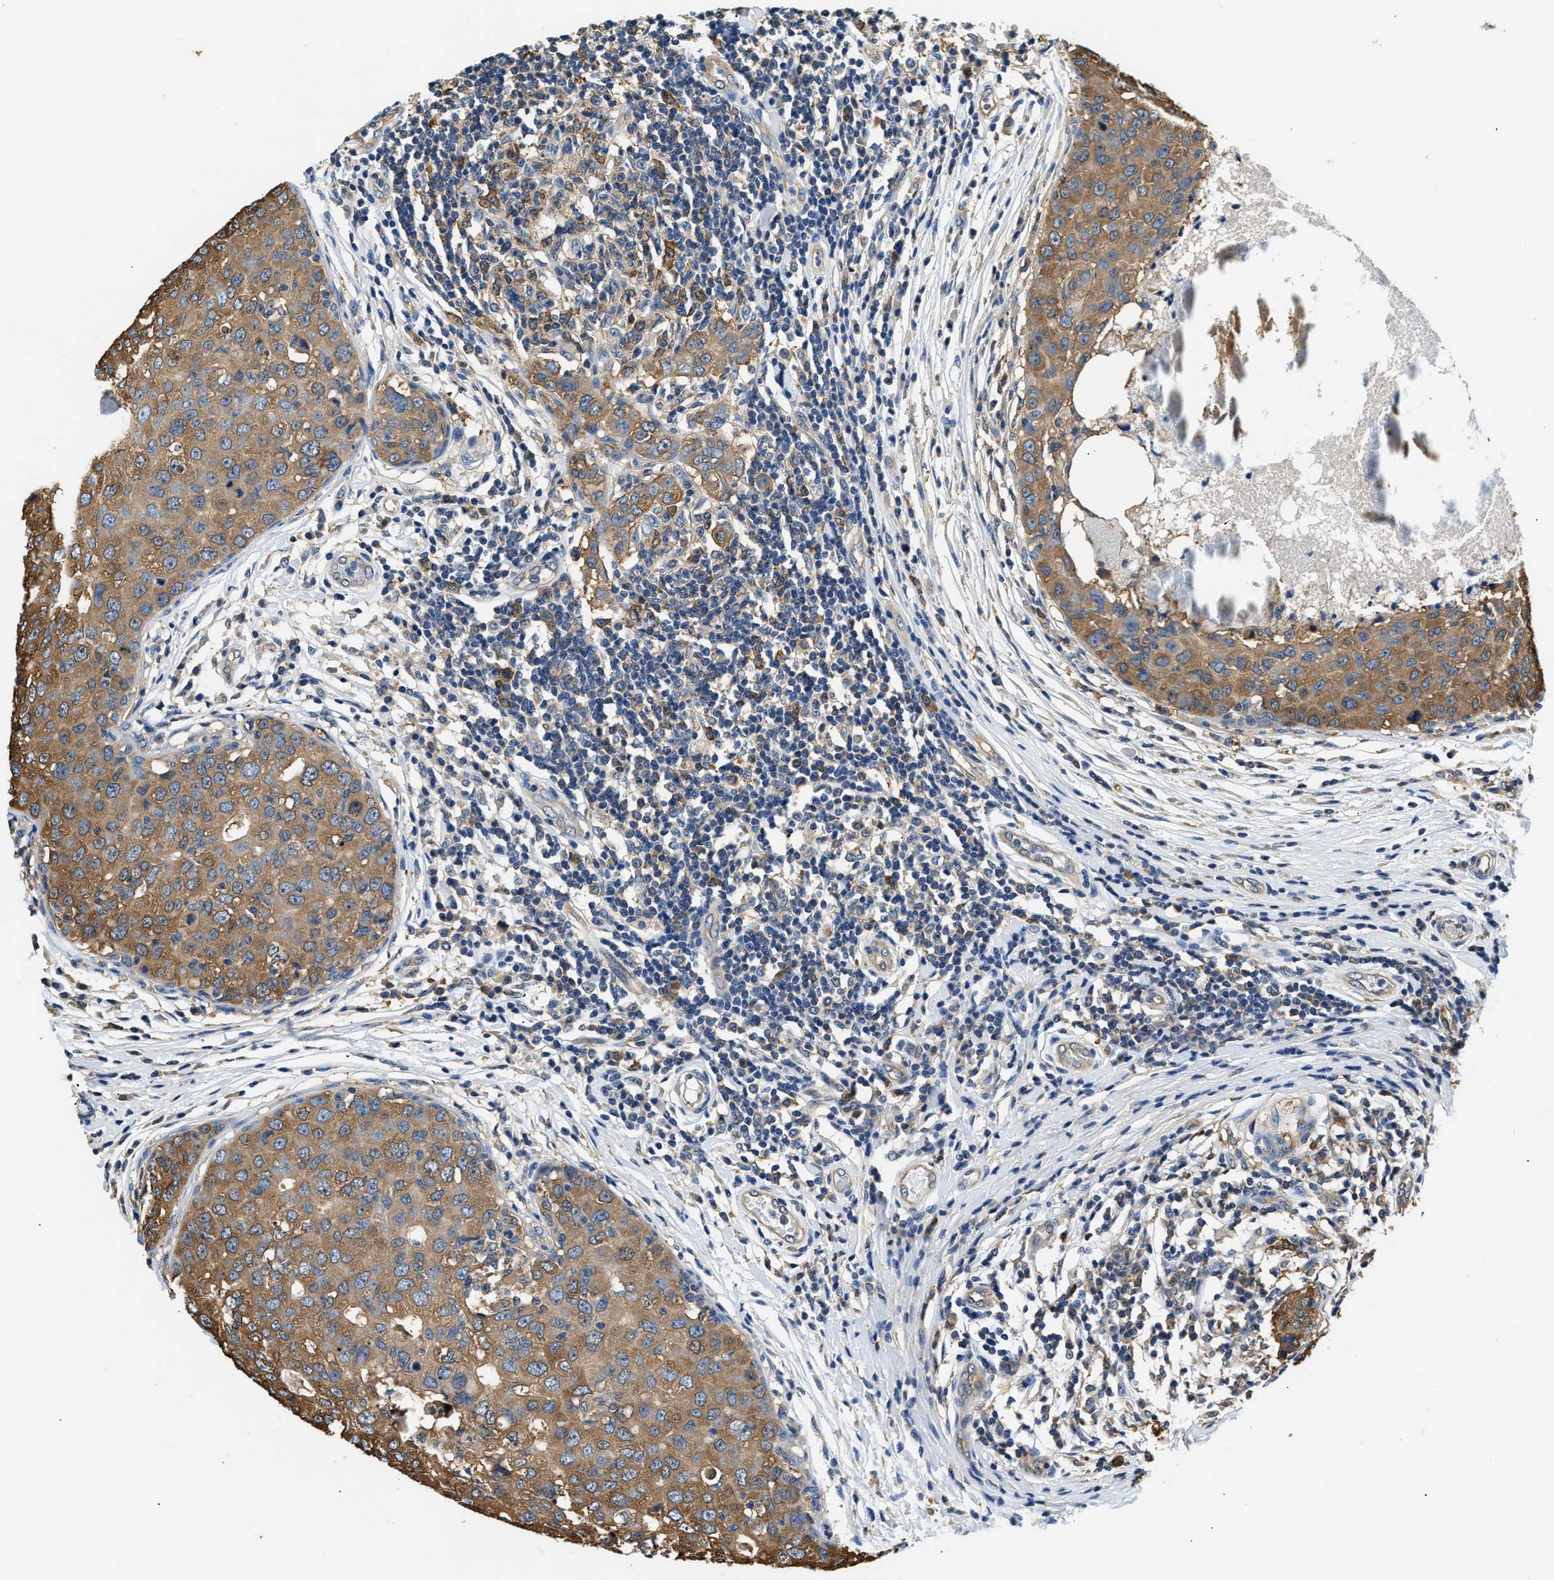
{"staining": {"intensity": "moderate", "quantity": ">75%", "location": "cytoplasmic/membranous"}, "tissue": "breast cancer", "cell_type": "Tumor cells", "image_type": "cancer", "snomed": [{"axis": "morphology", "description": "Duct carcinoma"}, {"axis": "topography", "description": "Breast"}], "caption": "Protein expression by immunohistochemistry (IHC) shows moderate cytoplasmic/membranous positivity in approximately >75% of tumor cells in breast cancer (infiltrating ductal carcinoma).", "gene": "PPP2R1B", "patient": {"sex": "female", "age": 27}}